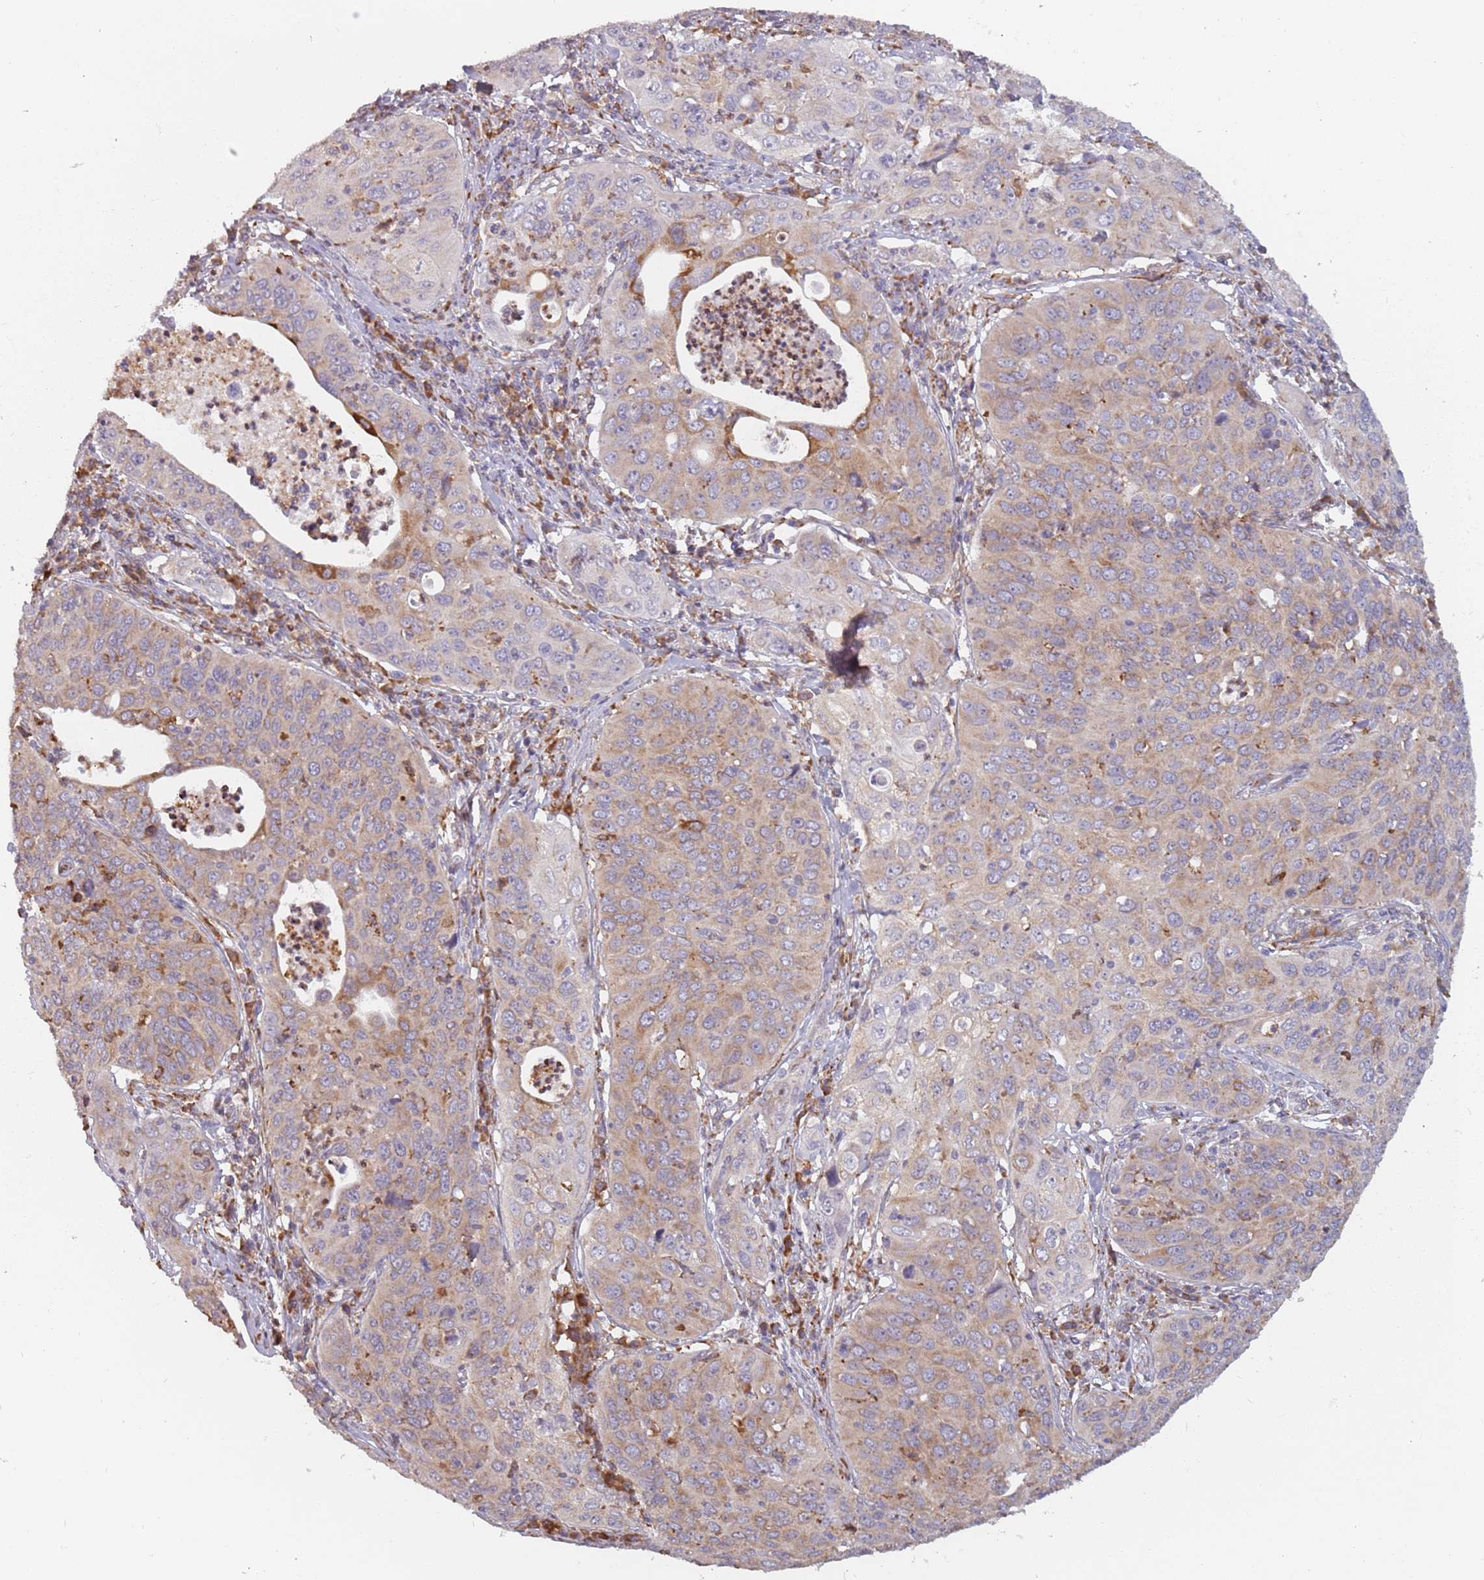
{"staining": {"intensity": "weak", "quantity": "25%-75%", "location": "cytoplasmic/membranous"}, "tissue": "cervical cancer", "cell_type": "Tumor cells", "image_type": "cancer", "snomed": [{"axis": "morphology", "description": "Squamous cell carcinoma, NOS"}, {"axis": "topography", "description": "Cervix"}], "caption": "Tumor cells demonstrate low levels of weak cytoplasmic/membranous positivity in approximately 25%-75% of cells in cervical cancer.", "gene": "RPS9", "patient": {"sex": "female", "age": 36}}